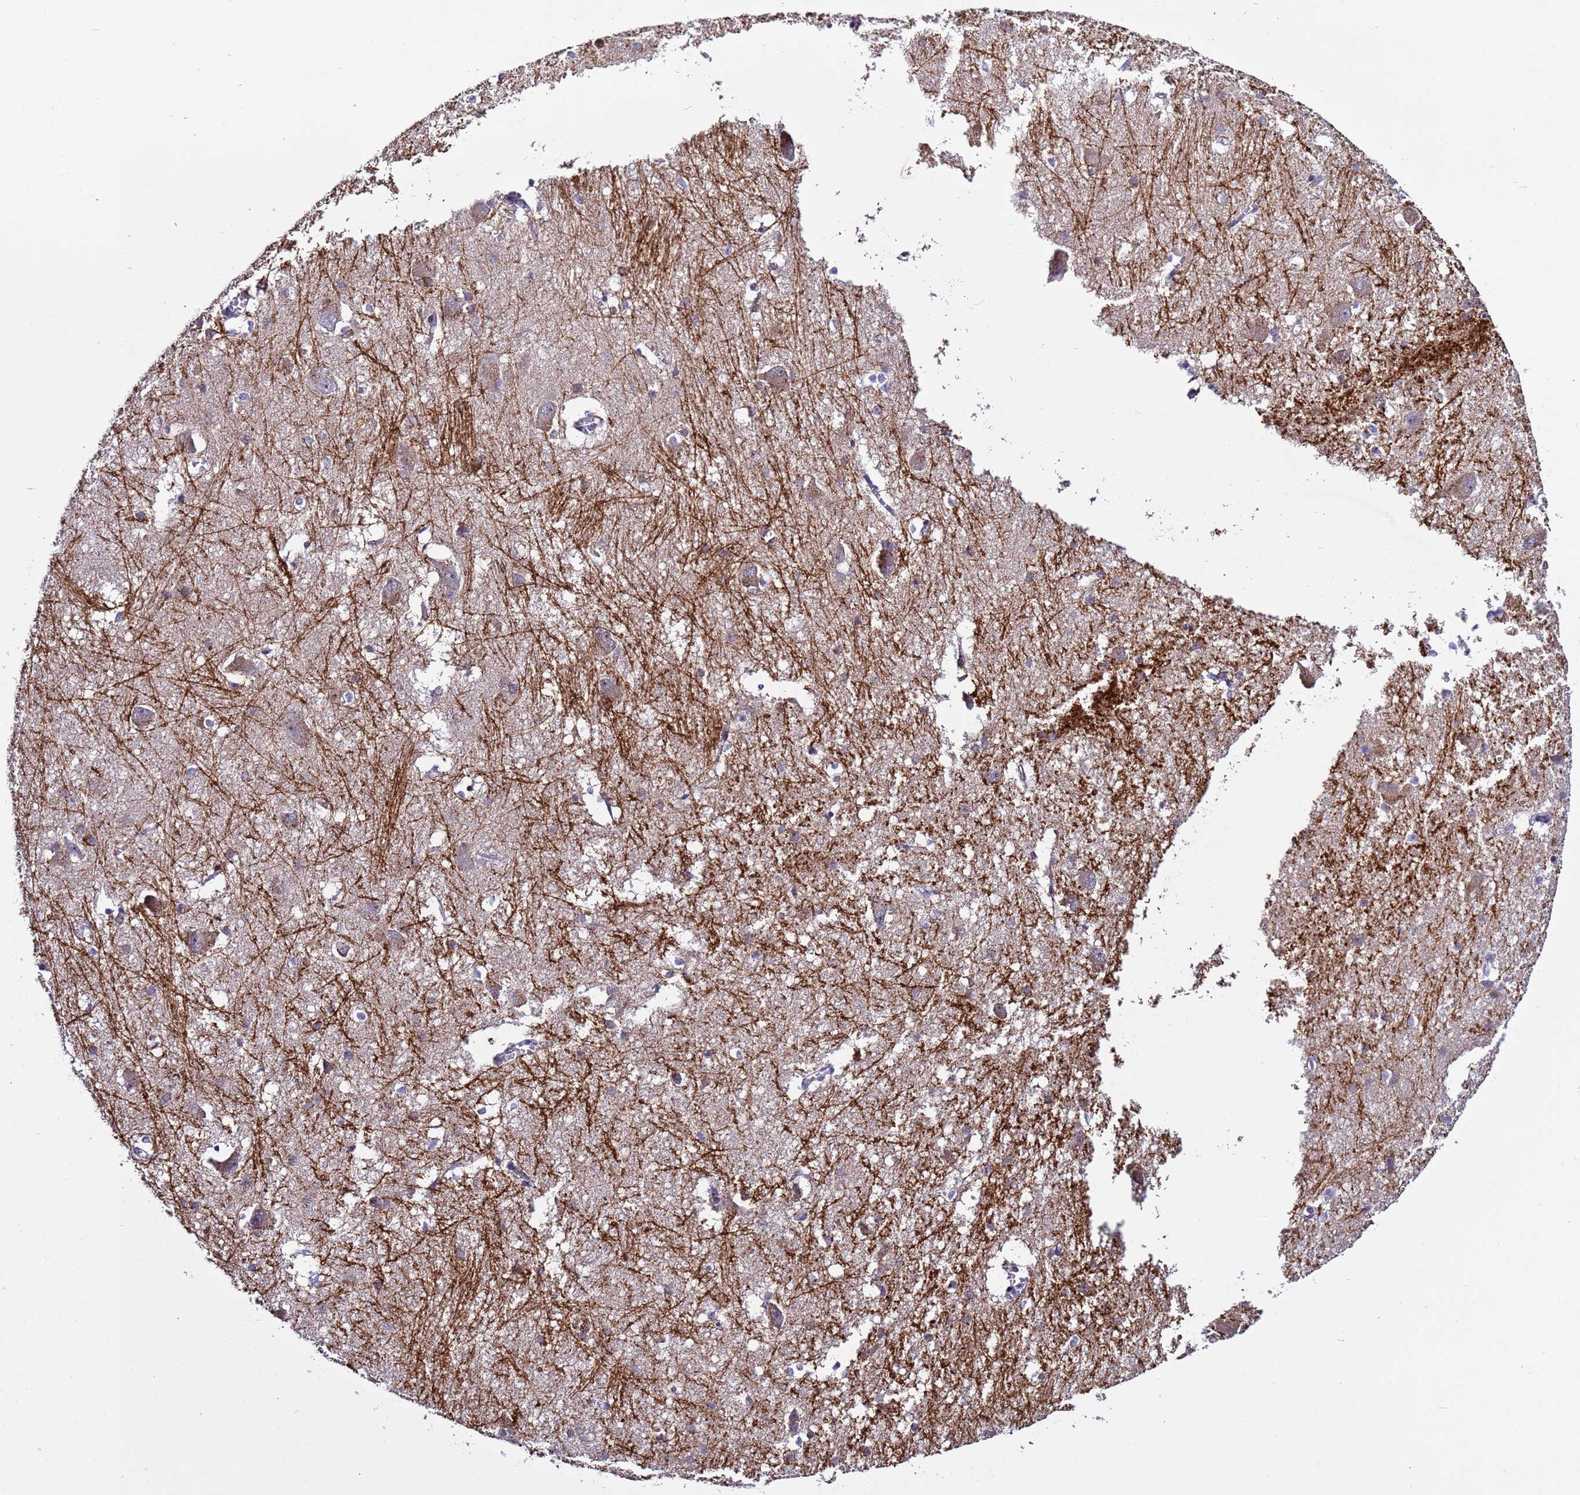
{"staining": {"intensity": "negative", "quantity": "none", "location": "none"}, "tissue": "caudate", "cell_type": "Glial cells", "image_type": "normal", "snomed": [{"axis": "morphology", "description": "Normal tissue, NOS"}, {"axis": "topography", "description": "Lateral ventricle wall"}], "caption": "Immunohistochemical staining of unremarkable caudate exhibits no significant positivity in glial cells. The staining was performed using DAB (3,3'-diaminobenzidine) to visualize the protein expression in brown, while the nuclei were stained in blue with hematoxylin (Magnification: 20x).", "gene": "IGSF11", "patient": {"sex": "male", "age": 37}}